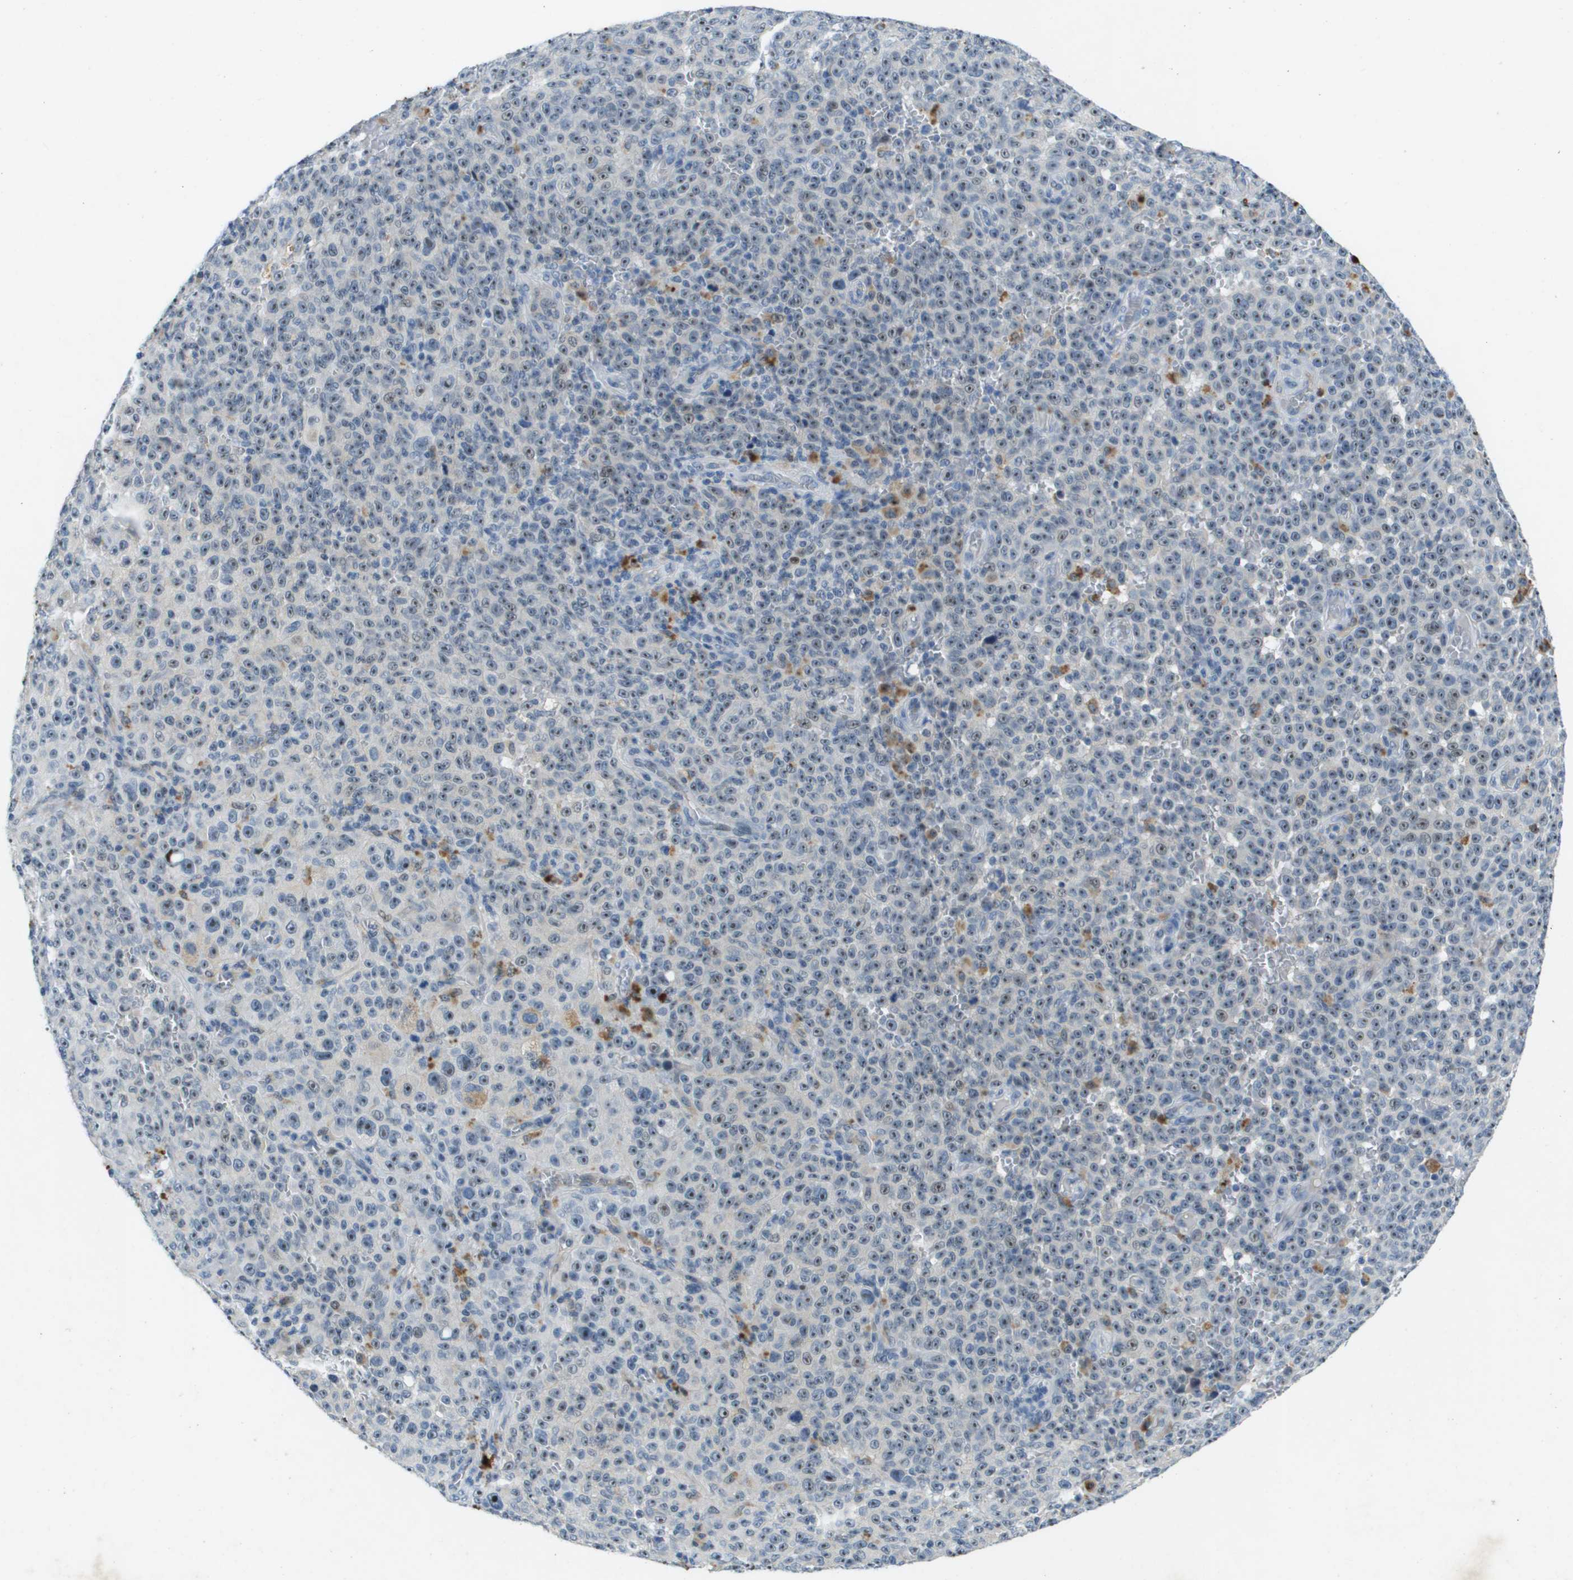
{"staining": {"intensity": "moderate", "quantity": ">75%", "location": "nuclear"}, "tissue": "melanoma", "cell_type": "Tumor cells", "image_type": "cancer", "snomed": [{"axis": "morphology", "description": "Malignant melanoma, NOS"}, {"axis": "topography", "description": "Skin"}], "caption": "Immunohistochemistry (IHC) micrograph of neoplastic tissue: human melanoma stained using immunohistochemistry (IHC) exhibits medium levels of moderate protein expression localized specifically in the nuclear of tumor cells, appearing as a nuclear brown color.", "gene": "ITGA6", "patient": {"sex": "female", "age": 82}}